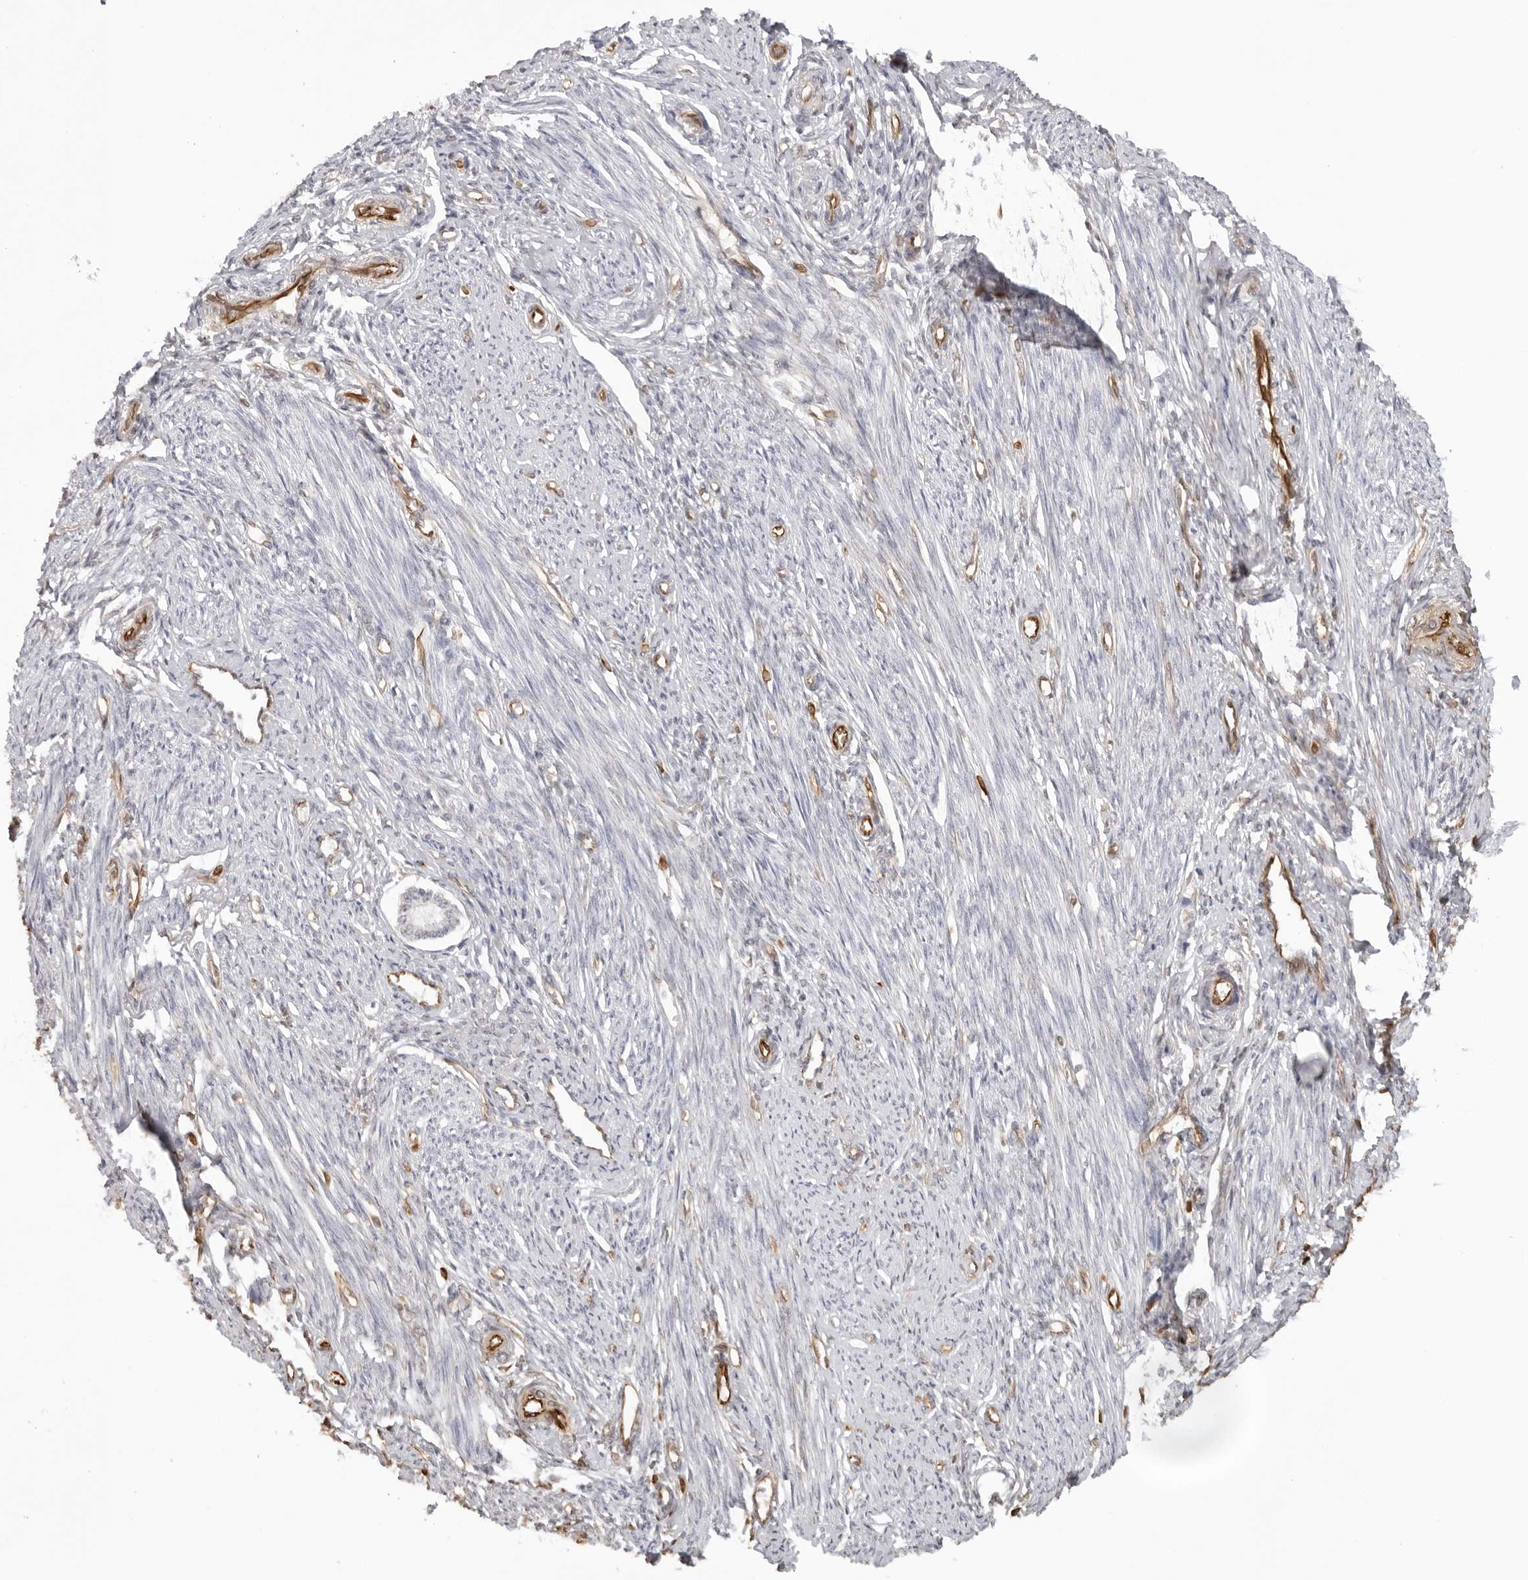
{"staining": {"intensity": "negative", "quantity": "none", "location": "none"}, "tissue": "endometrium", "cell_type": "Cells in endometrial stroma", "image_type": "normal", "snomed": [{"axis": "morphology", "description": "Normal tissue, NOS"}, {"axis": "topography", "description": "Endometrium"}], "caption": "The image displays no staining of cells in endometrial stroma in benign endometrium.", "gene": "DYNLT5", "patient": {"sex": "female", "age": 56}}